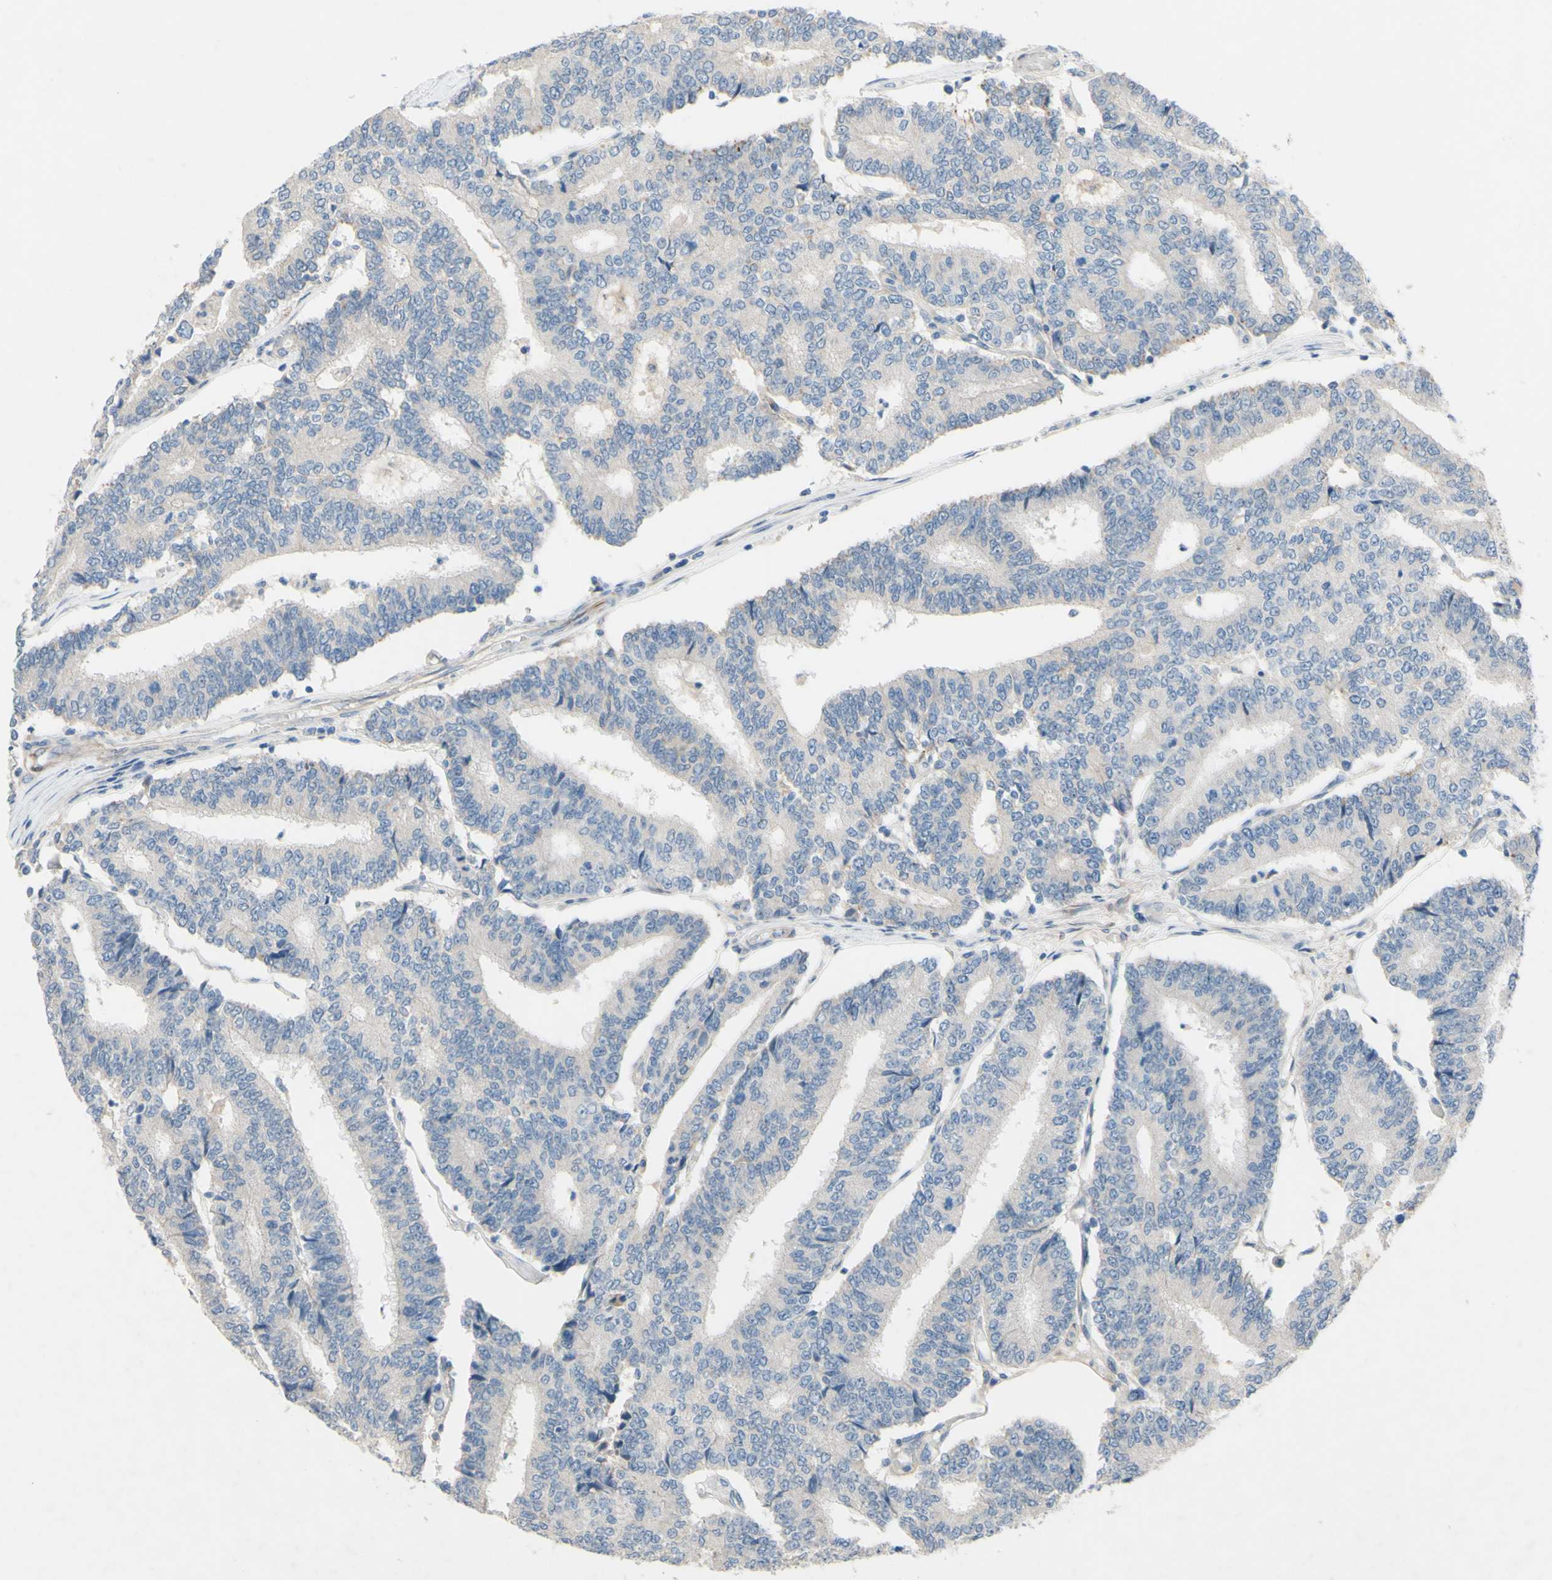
{"staining": {"intensity": "negative", "quantity": "none", "location": "none"}, "tissue": "prostate cancer", "cell_type": "Tumor cells", "image_type": "cancer", "snomed": [{"axis": "morphology", "description": "Normal tissue, NOS"}, {"axis": "morphology", "description": "Adenocarcinoma, High grade"}, {"axis": "topography", "description": "Prostate"}, {"axis": "topography", "description": "Seminal veicle"}], "caption": "Prostate cancer was stained to show a protein in brown. There is no significant positivity in tumor cells. (DAB immunohistochemistry (IHC), high magnification).", "gene": "CDCP1", "patient": {"sex": "male", "age": 55}}